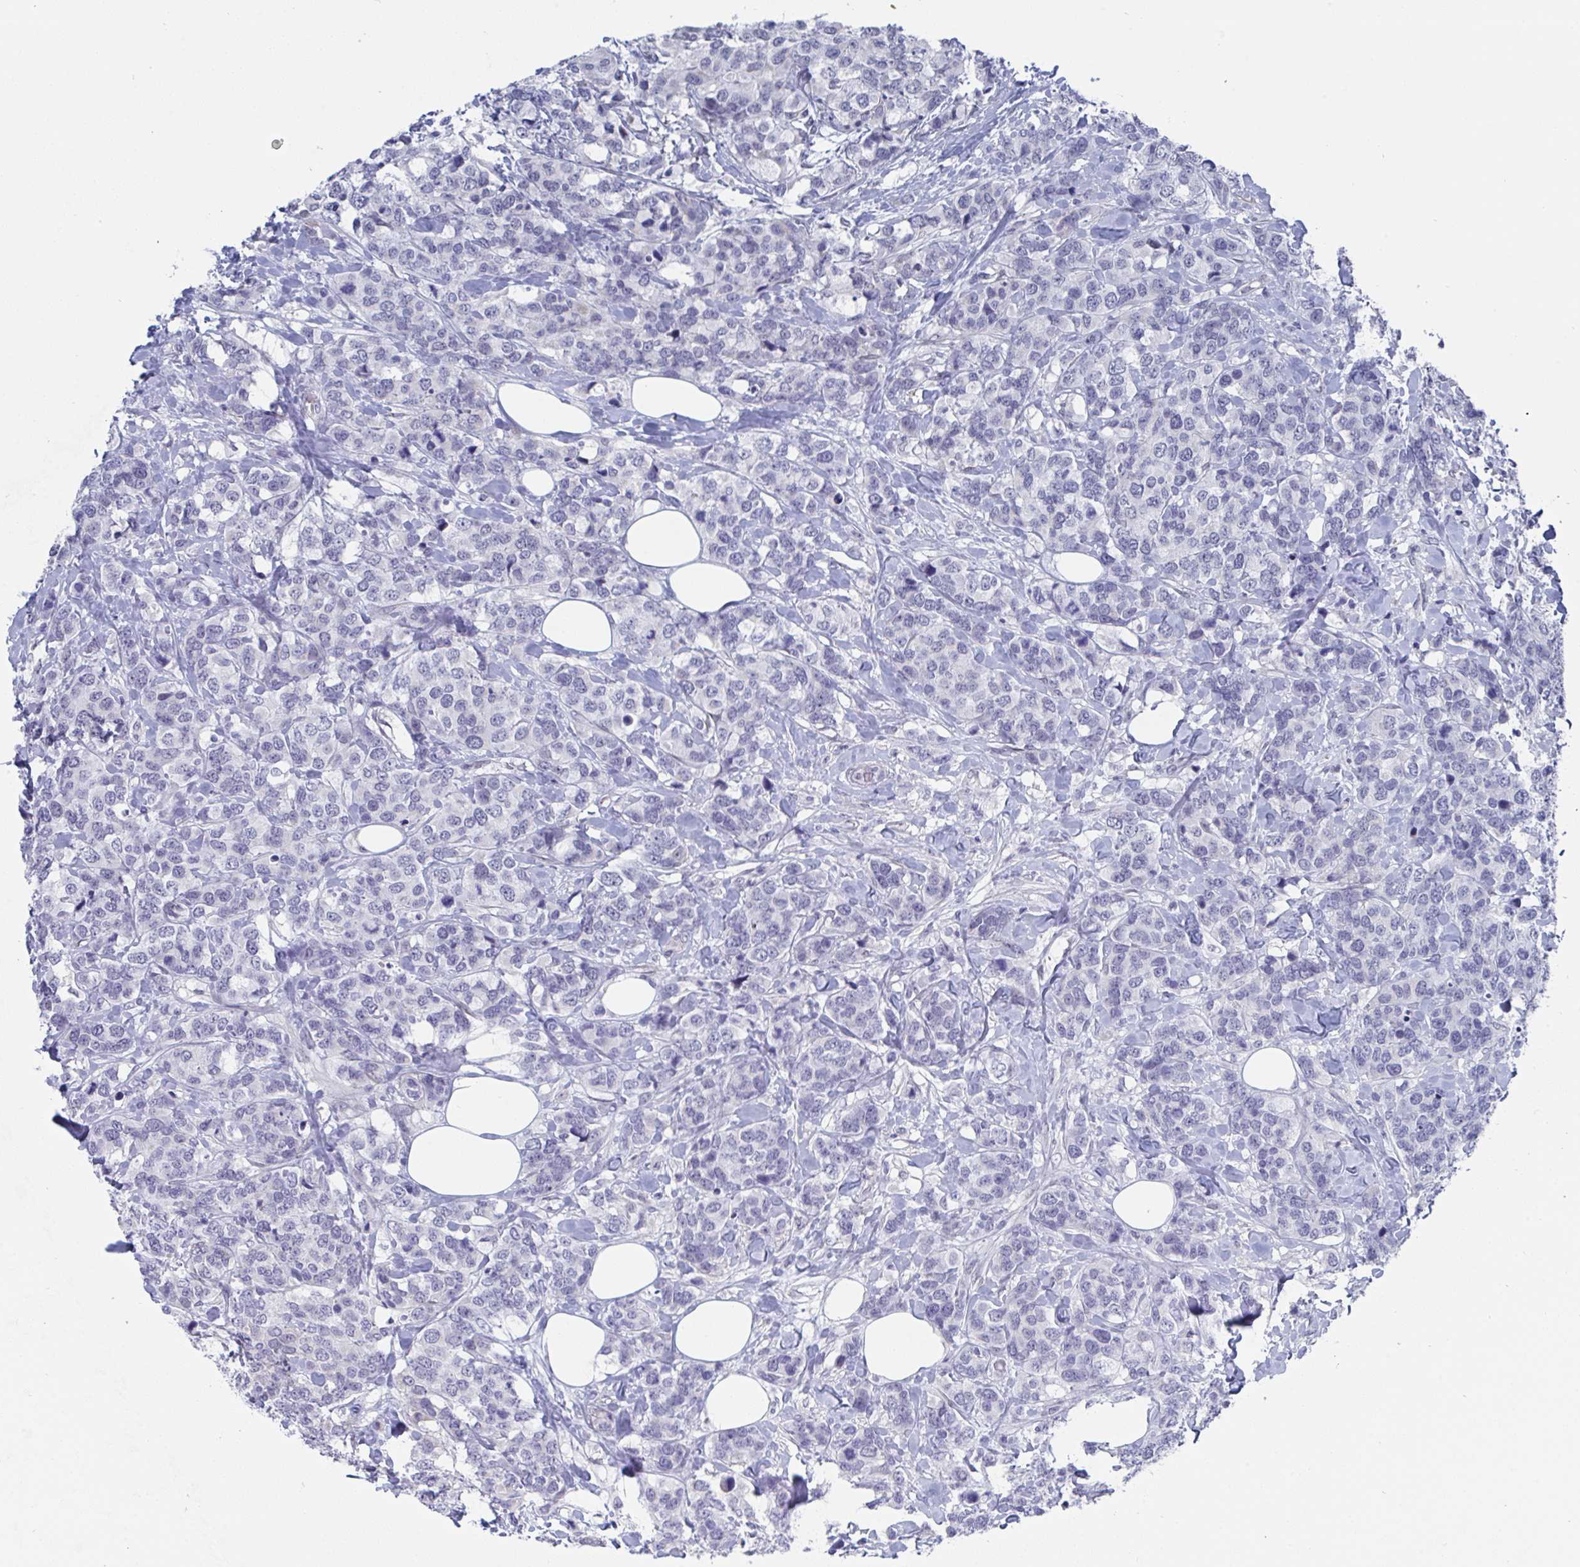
{"staining": {"intensity": "negative", "quantity": "none", "location": "none"}, "tissue": "breast cancer", "cell_type": "Tumor cells", "image_type": "cancer", "snomed": [{"axis": "morphology", "description": "Lobular carcinoma"}, {"axis": "topography", "description": "Breast"}], "caption": "High power microscopy photomicrograph of an immunohistochemistry (IHC) histopathology image of breast cancer (lobular carcinoma), revealing no significant expression in tumor cells.", "gene": "MFSD4A", "patient": {"sex": "female", "age": 59}}